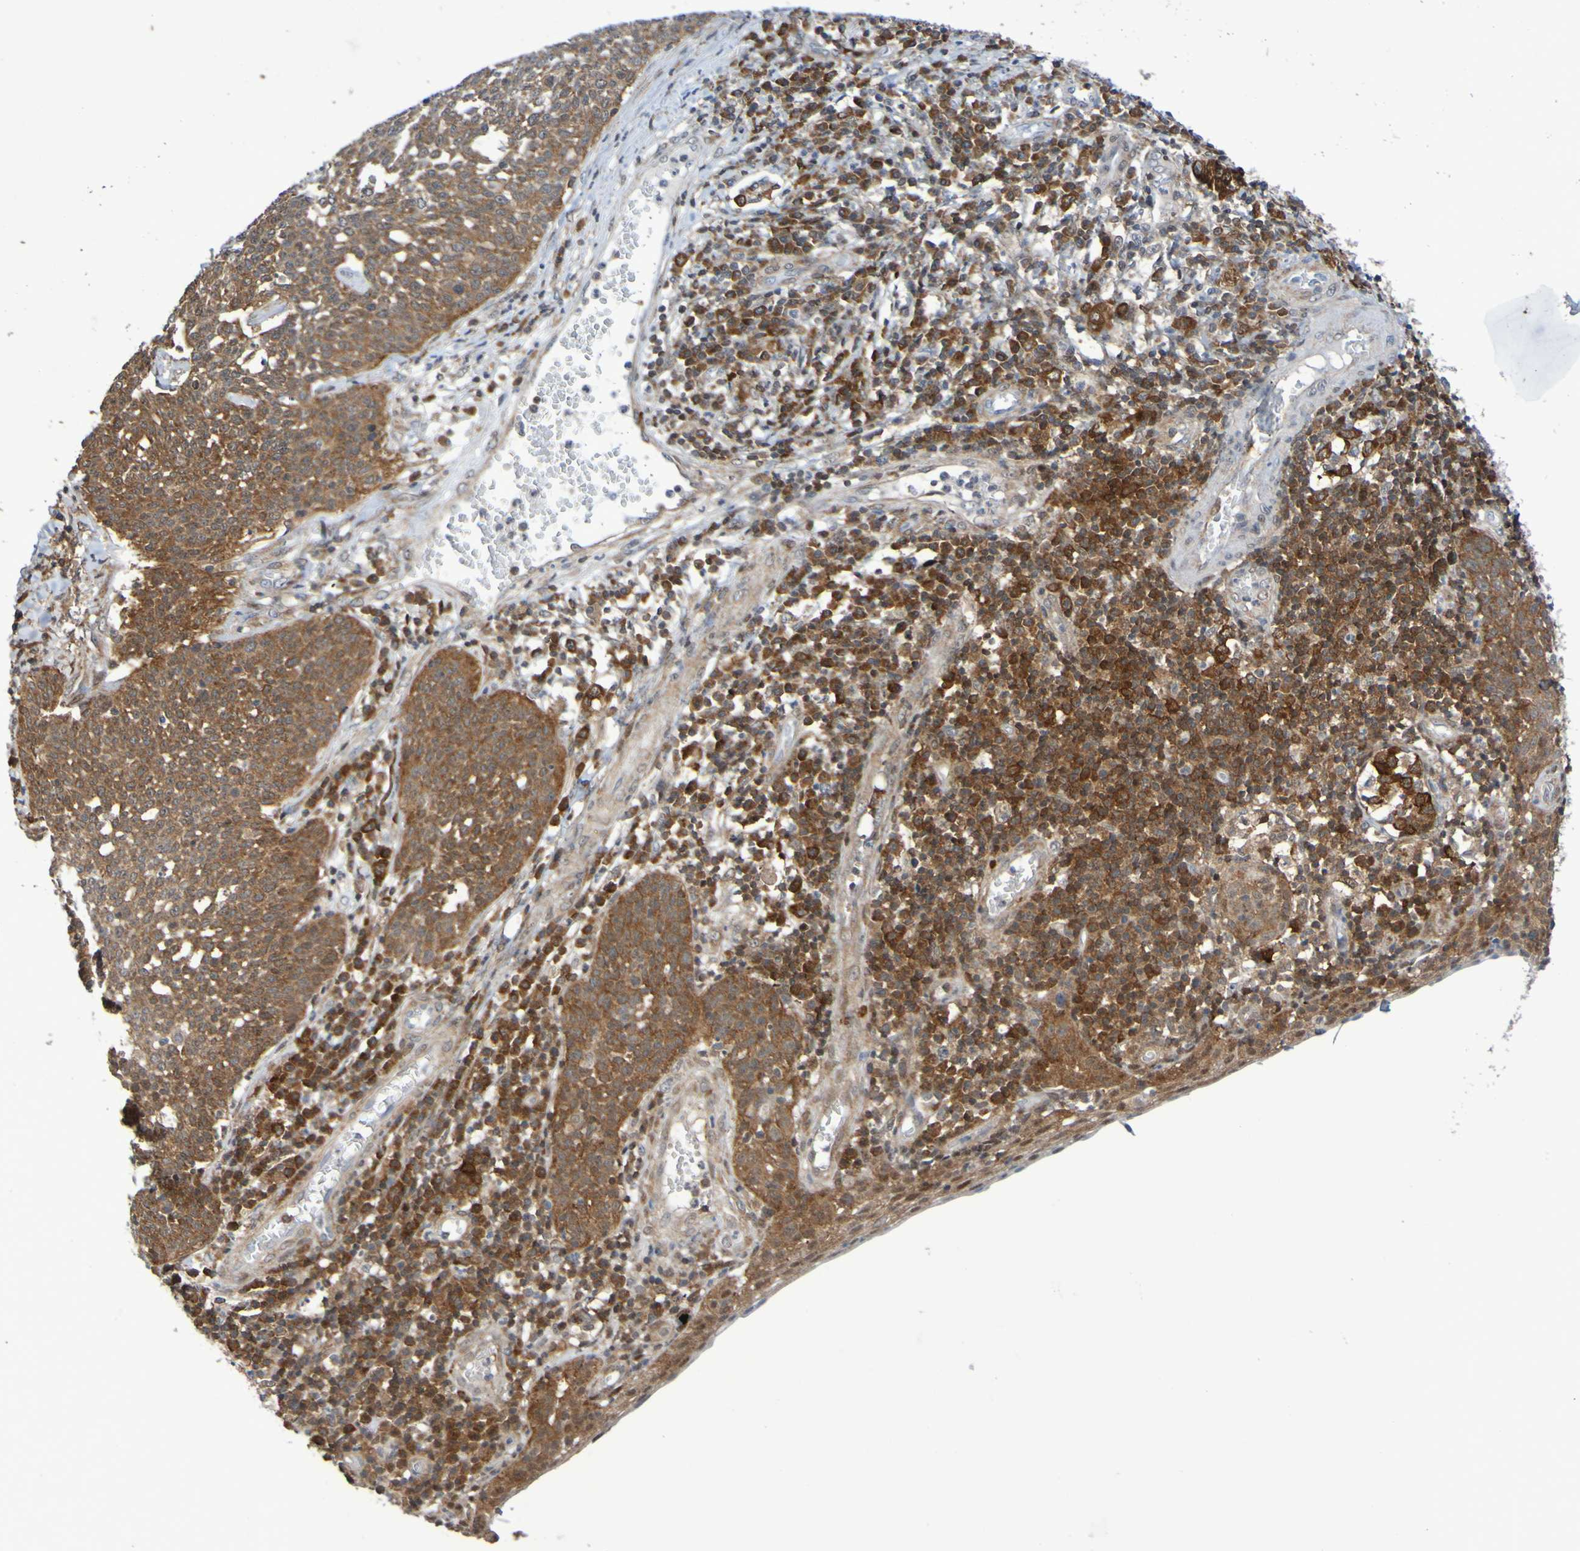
{"staining": {"intensity": "moderate", "quantity": ">75%", "location": "cytoplasmic/membranous"}, "tissue": "cervical cancer", "cell_type": "Tumor cells", "image_type": "cancer", "snomed": [{"axis": "morphology", "description": "Squamous cell carcinoma, NOS"}, {"axis": "topography", "description": "Cervix"}], "caption": "IHC of human cervical cancer (squamous cell carcinoma) reveals medium levels of moderate cytoplasmic/membranous expression in about >75% of tumor cells.", "gene": "ATIC", "patient": {"sex": "female", "age": 34}}